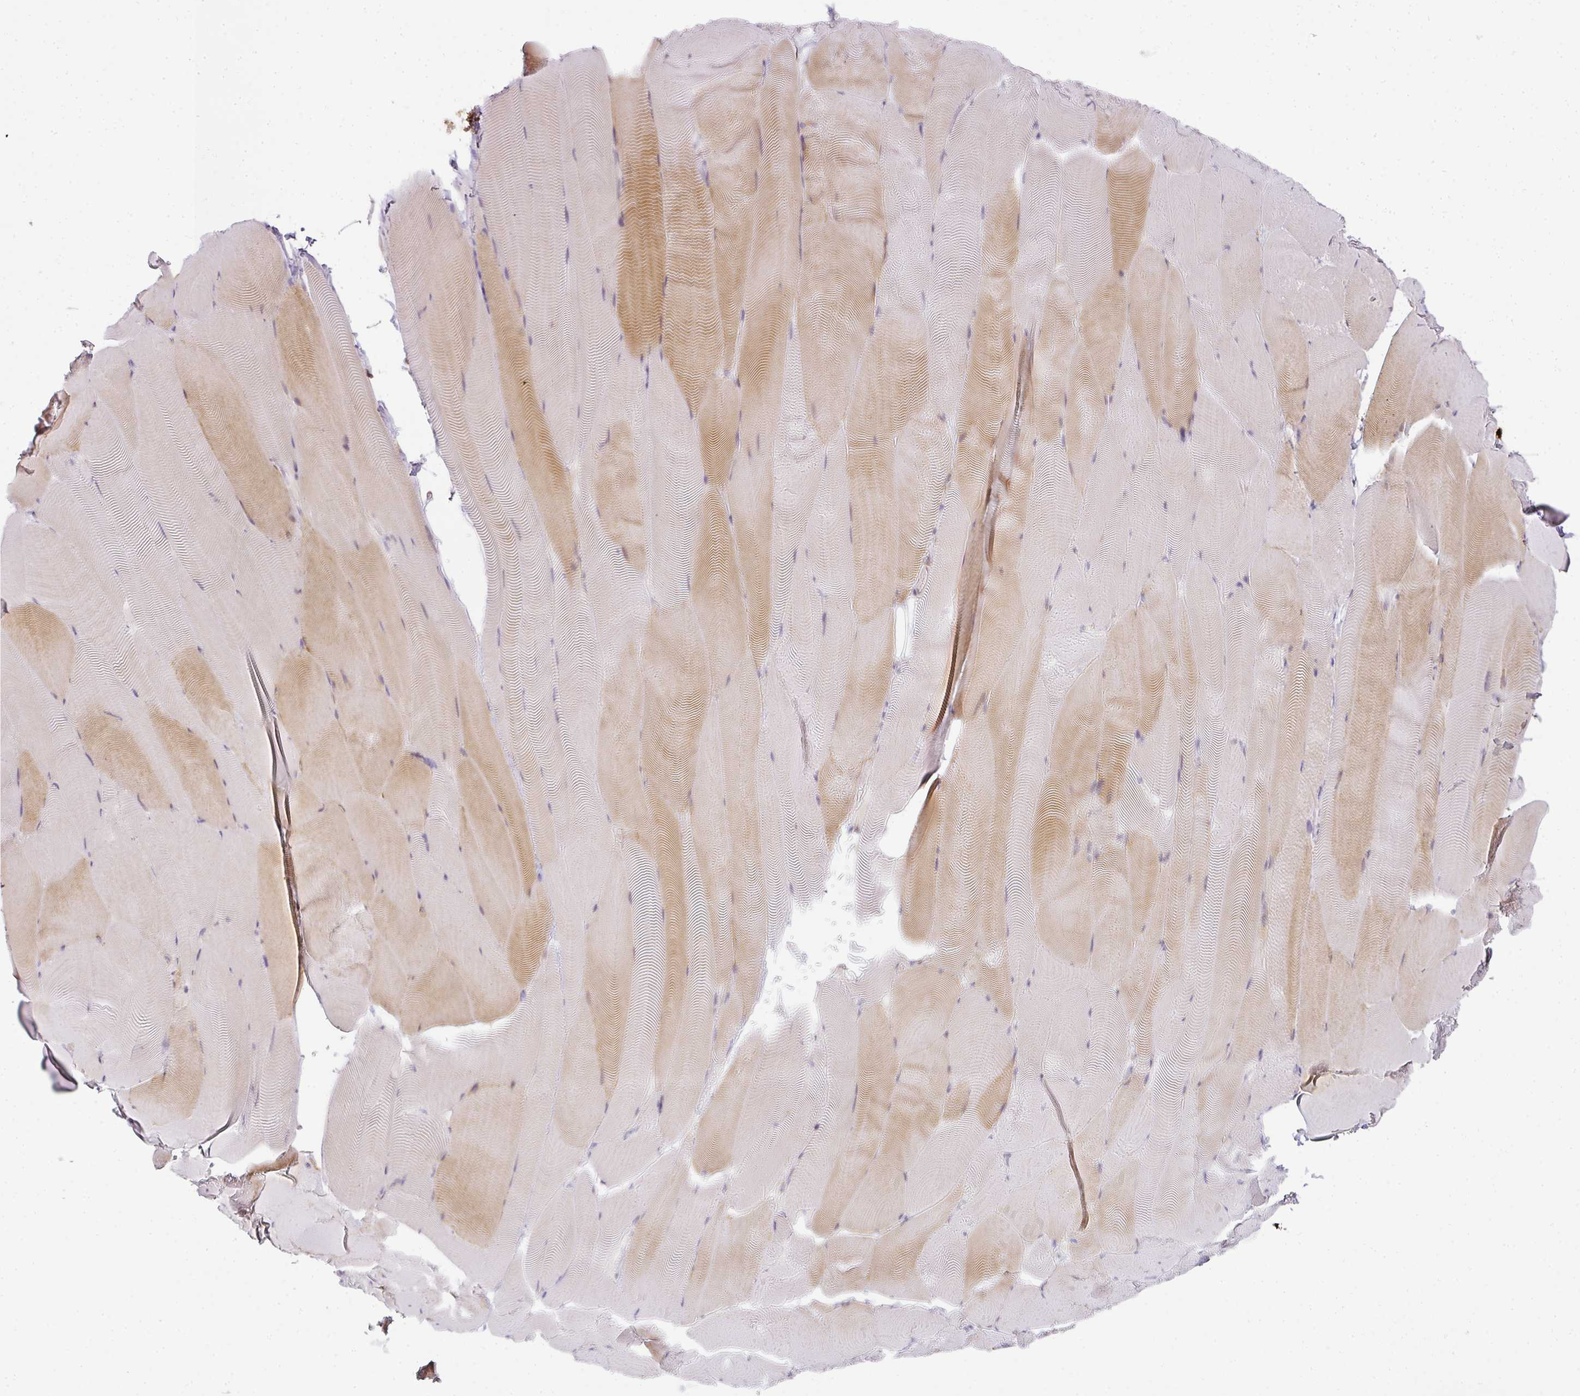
{"staining": {"intensity": "moderate", "quantity": "<25%", "location": "cytoplasmic/membranous"}, "tissue": "skeletal muscle", "cell_type": "Myocytes", "image_type": "normal", "snomed": [{"axis": "morphology", "description": "Normal tissue, NOS"}, {"axis": "topography", "description": "Skeletal muscle"}], "caption": "Immunohistochemistry of unremarkable human skeletal muscle displays low levels of moderate cytoplasmic/membranous expression in approximately <25% of myocytes. (IHC, brightfield microscopy, high magnification).", "gene": "ATP8B2", "patient": {"sex": "female", "age": 64}}